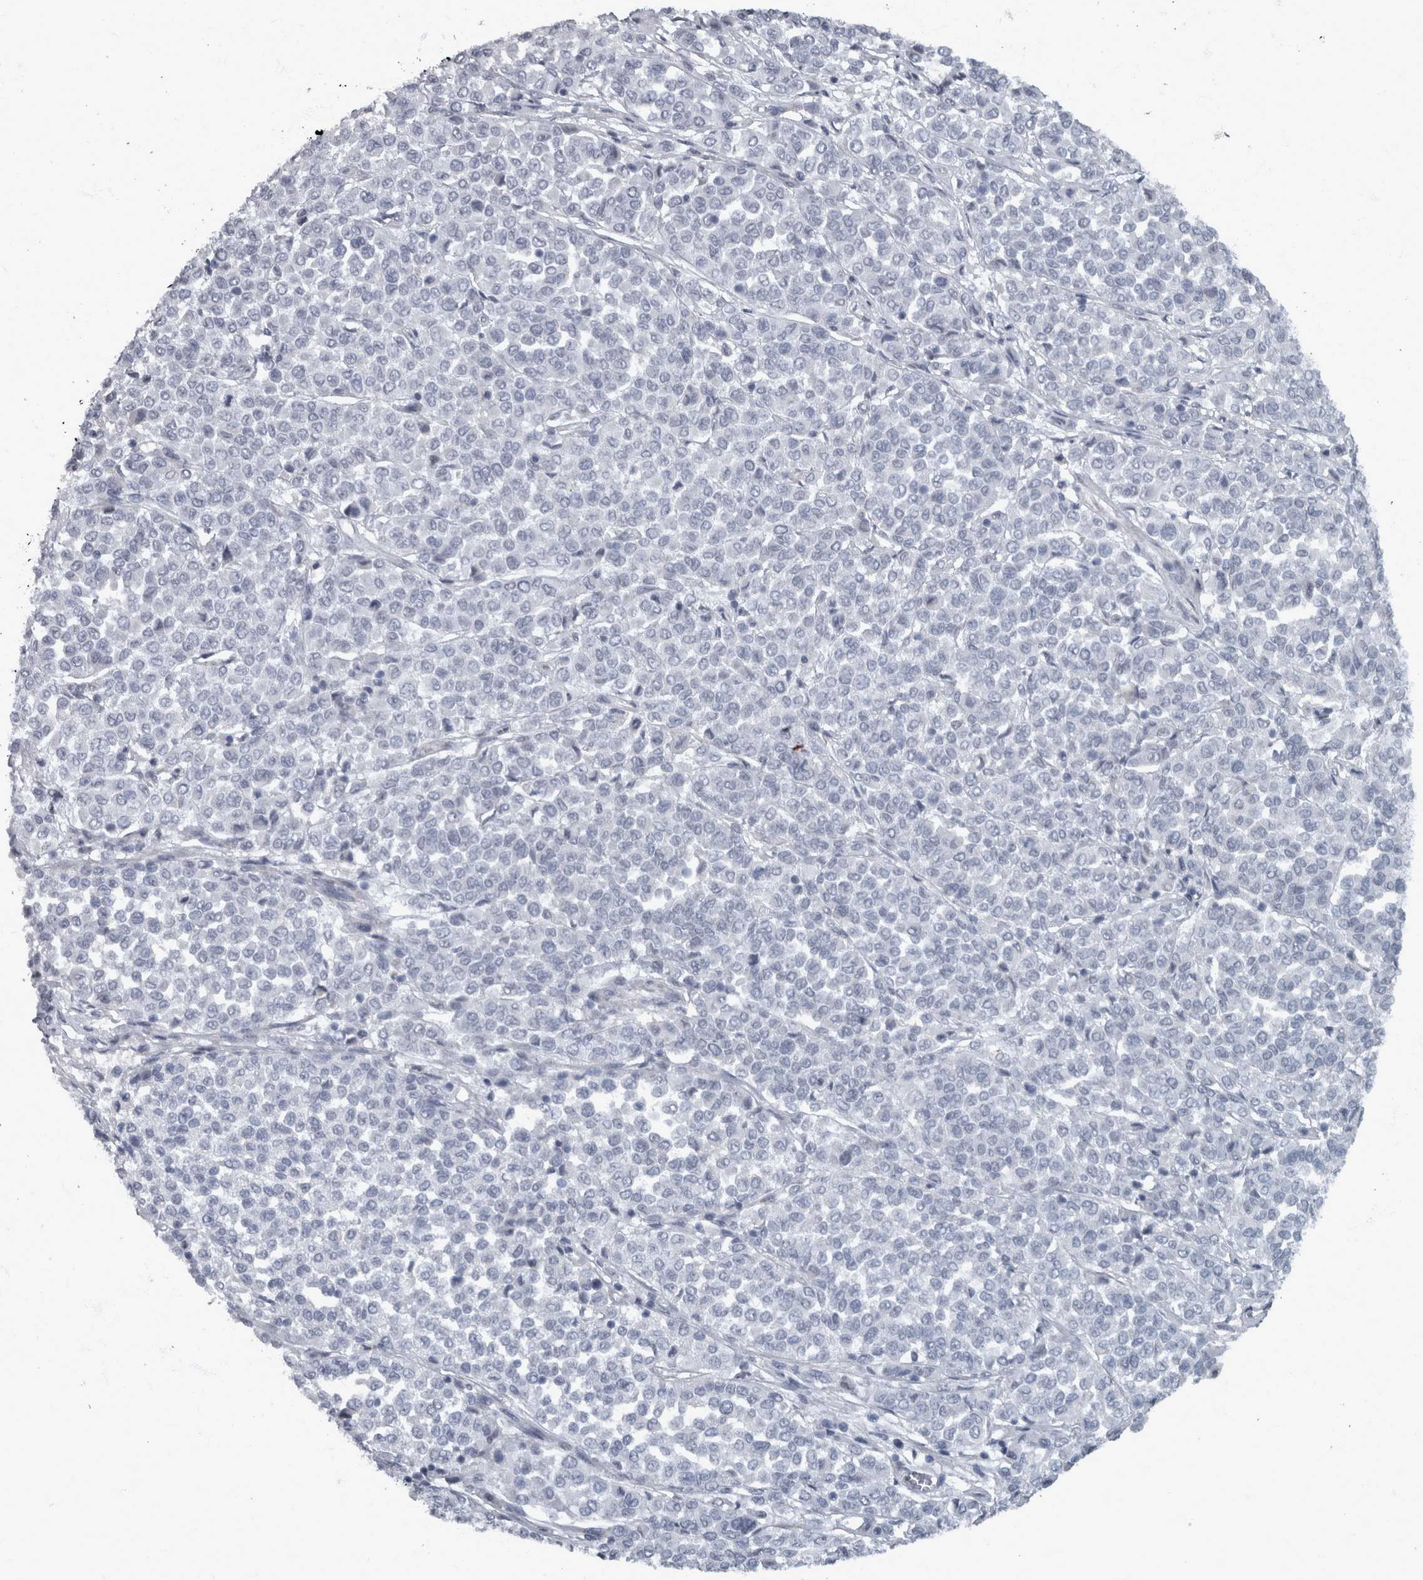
{"staining": {"intensity": "negative", "quantity": "none", "location": "none"}, "tissue": "melanoma", "cell_type": "Tumor cells", "image_type": "cancer", "snomed": [{"axis": "morphology", "description": "Malignant melanoma, Metastatic site"}, {"axis": "topography", "description": "Pancreas"}], "caption": "A high-resolution image shows IHC staining of malignant melanoma (metastatic site), which exhibits no significant staining in tumor cells. (DAB IHC visualized using brightfield microscopy, high magnification).", "gene": "WDR33", "patient": {"sex": "female", "age": 30}}